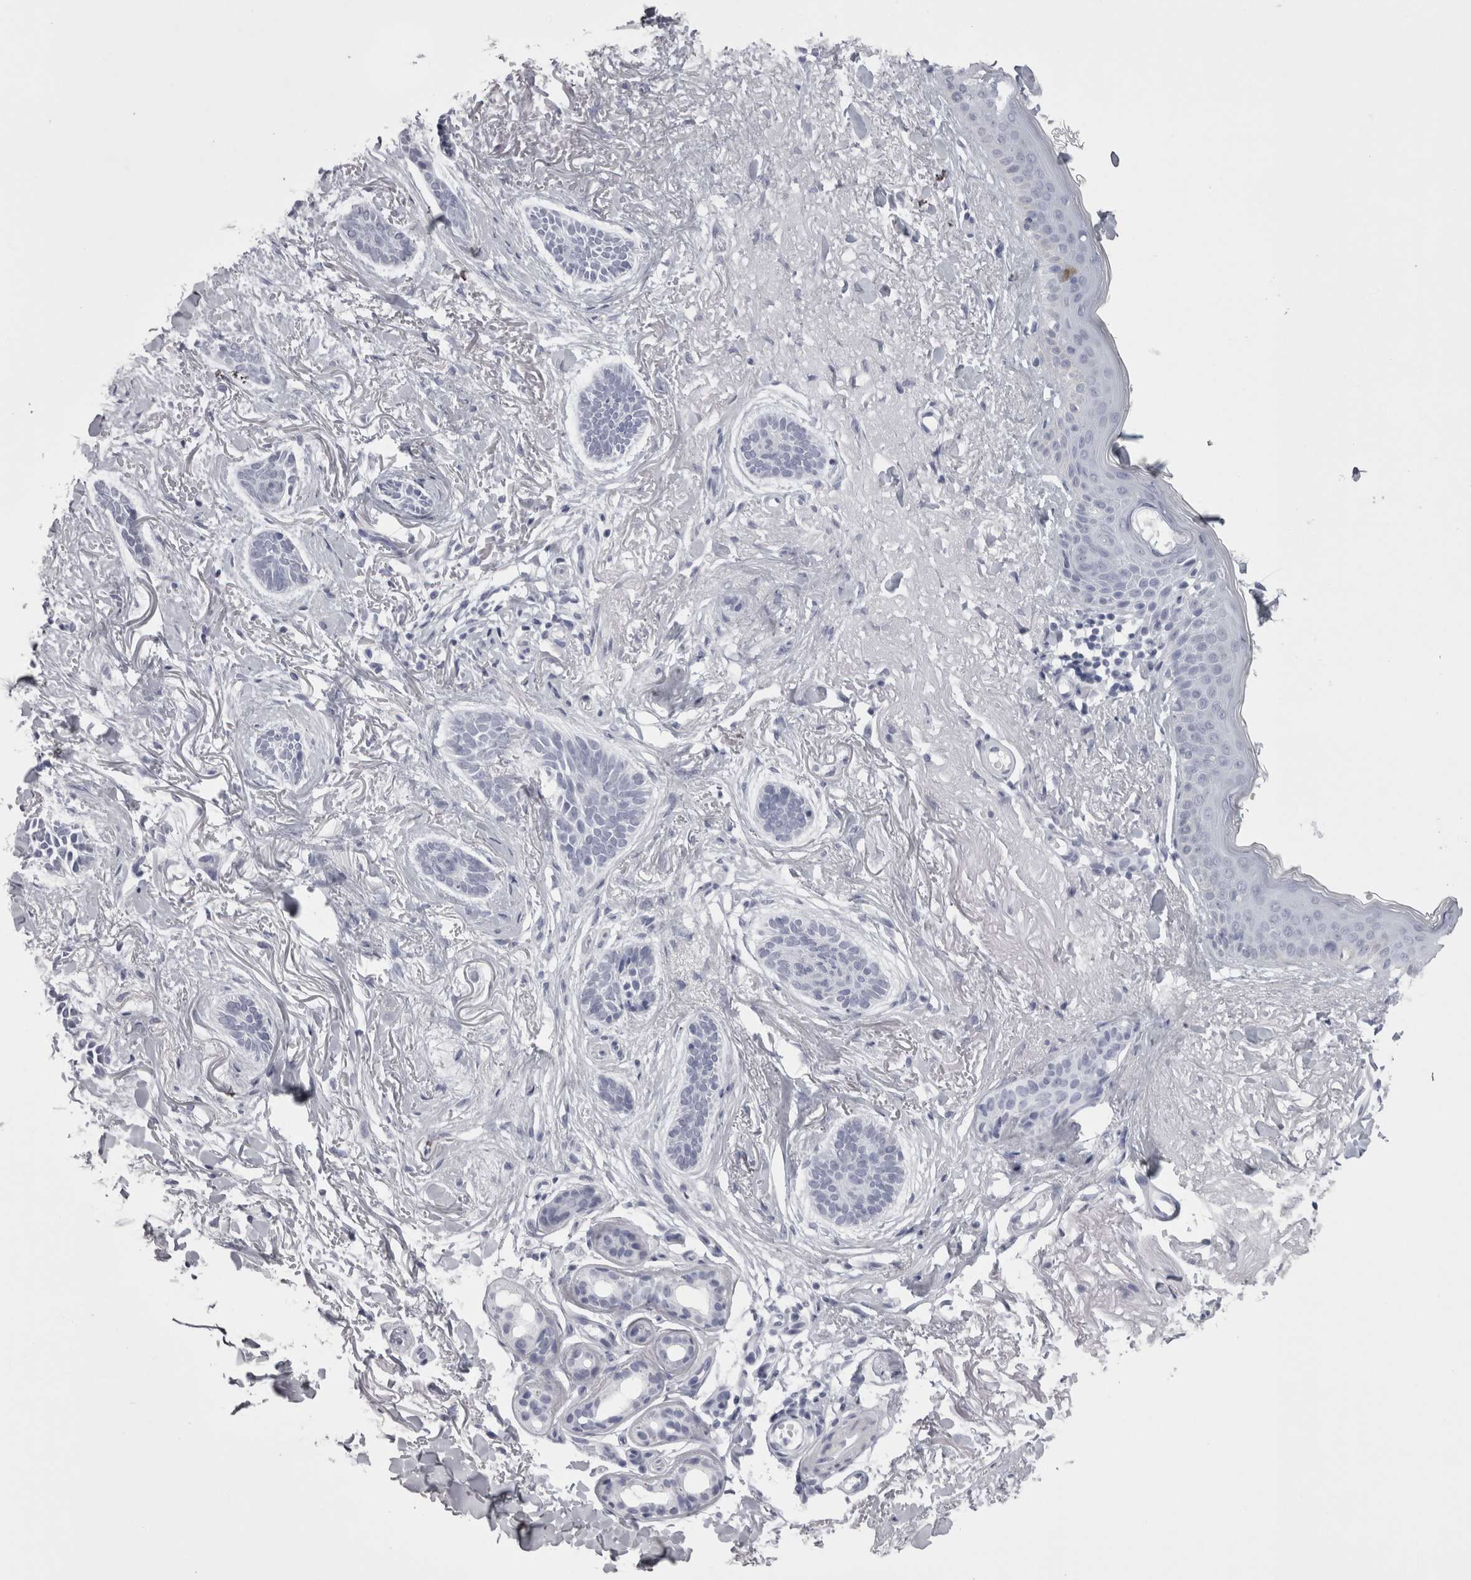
{"staining": {"intensity": "negative", "quantity": "none", "location": "none"}, "tissue": "skin cancer", "cell_type": "Tumor cells", "image_type": "cancer", "snomed": [{"axis": "morphology", "description": "Basal cell carcinoma"}, {"axis": "topography", "description": "Skin"}], "caption": "Skin cancer was stained to show a protein in brown. There is no significant positivity in tumor cells.", "gene": "SKAP1", "patient": {"sex": "female", "age": 84}}